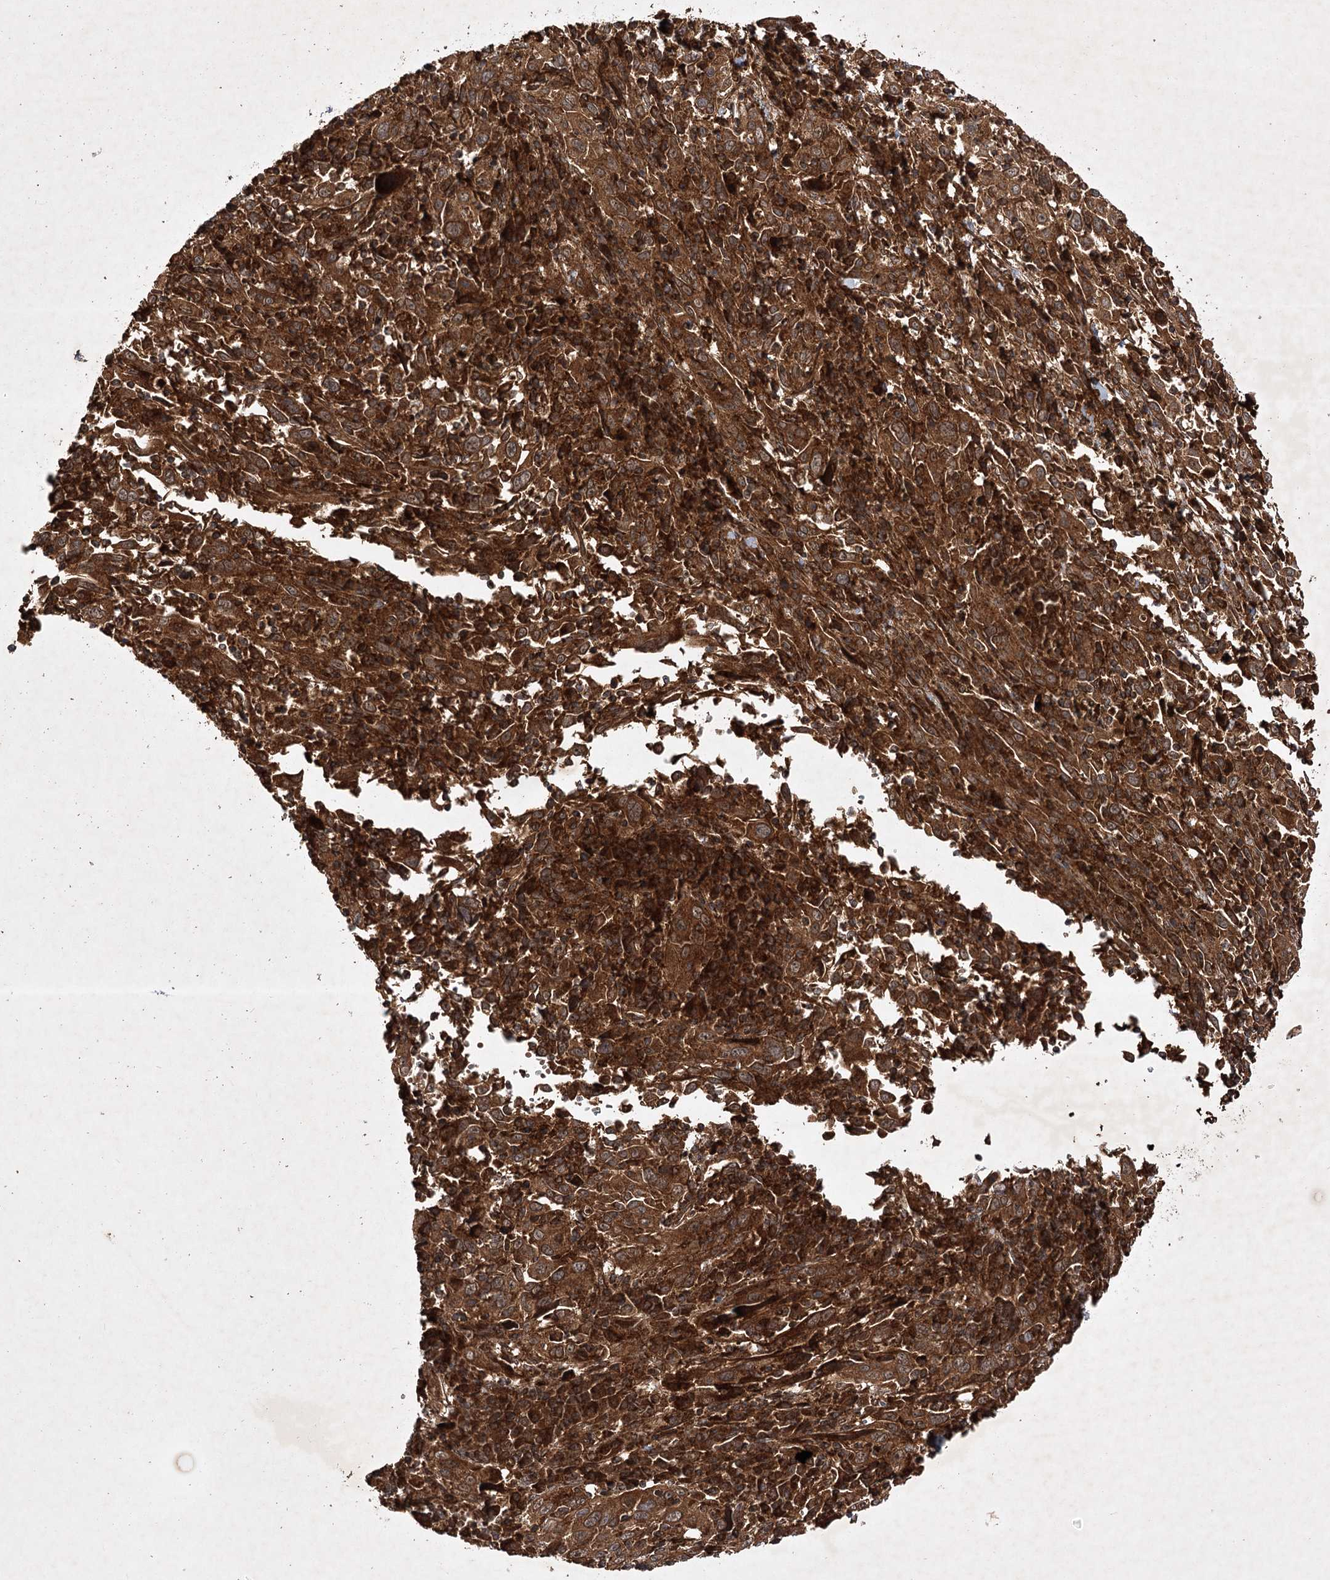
{"staining": {"intensity": "strong", "quantity": ">75%", "location": "cytoplasmic/membranous"}, "tissue": "cervical cancer", "cell_type": "Tumor cells", "image_type": "cancer", "snomed": [{"axis": "morphology", "description": "Squamous cell carcinoma, NOS"}, {"axis": "topography", "description": "Cervix"}], "caption": "Protein expression analysis of human cervical cancer (squamous cell carcinoma) reveals strong cytoplasmic/membranous positivity in about >75% of tumor cells. The staining was performed using DAB to visualize the protein expression in brown, while the nuclei were stained in blue with hematoxylin (Magnification: 20x).", "gene": "DNAJC13", "patient": {"sex": "female", "age": 46}}